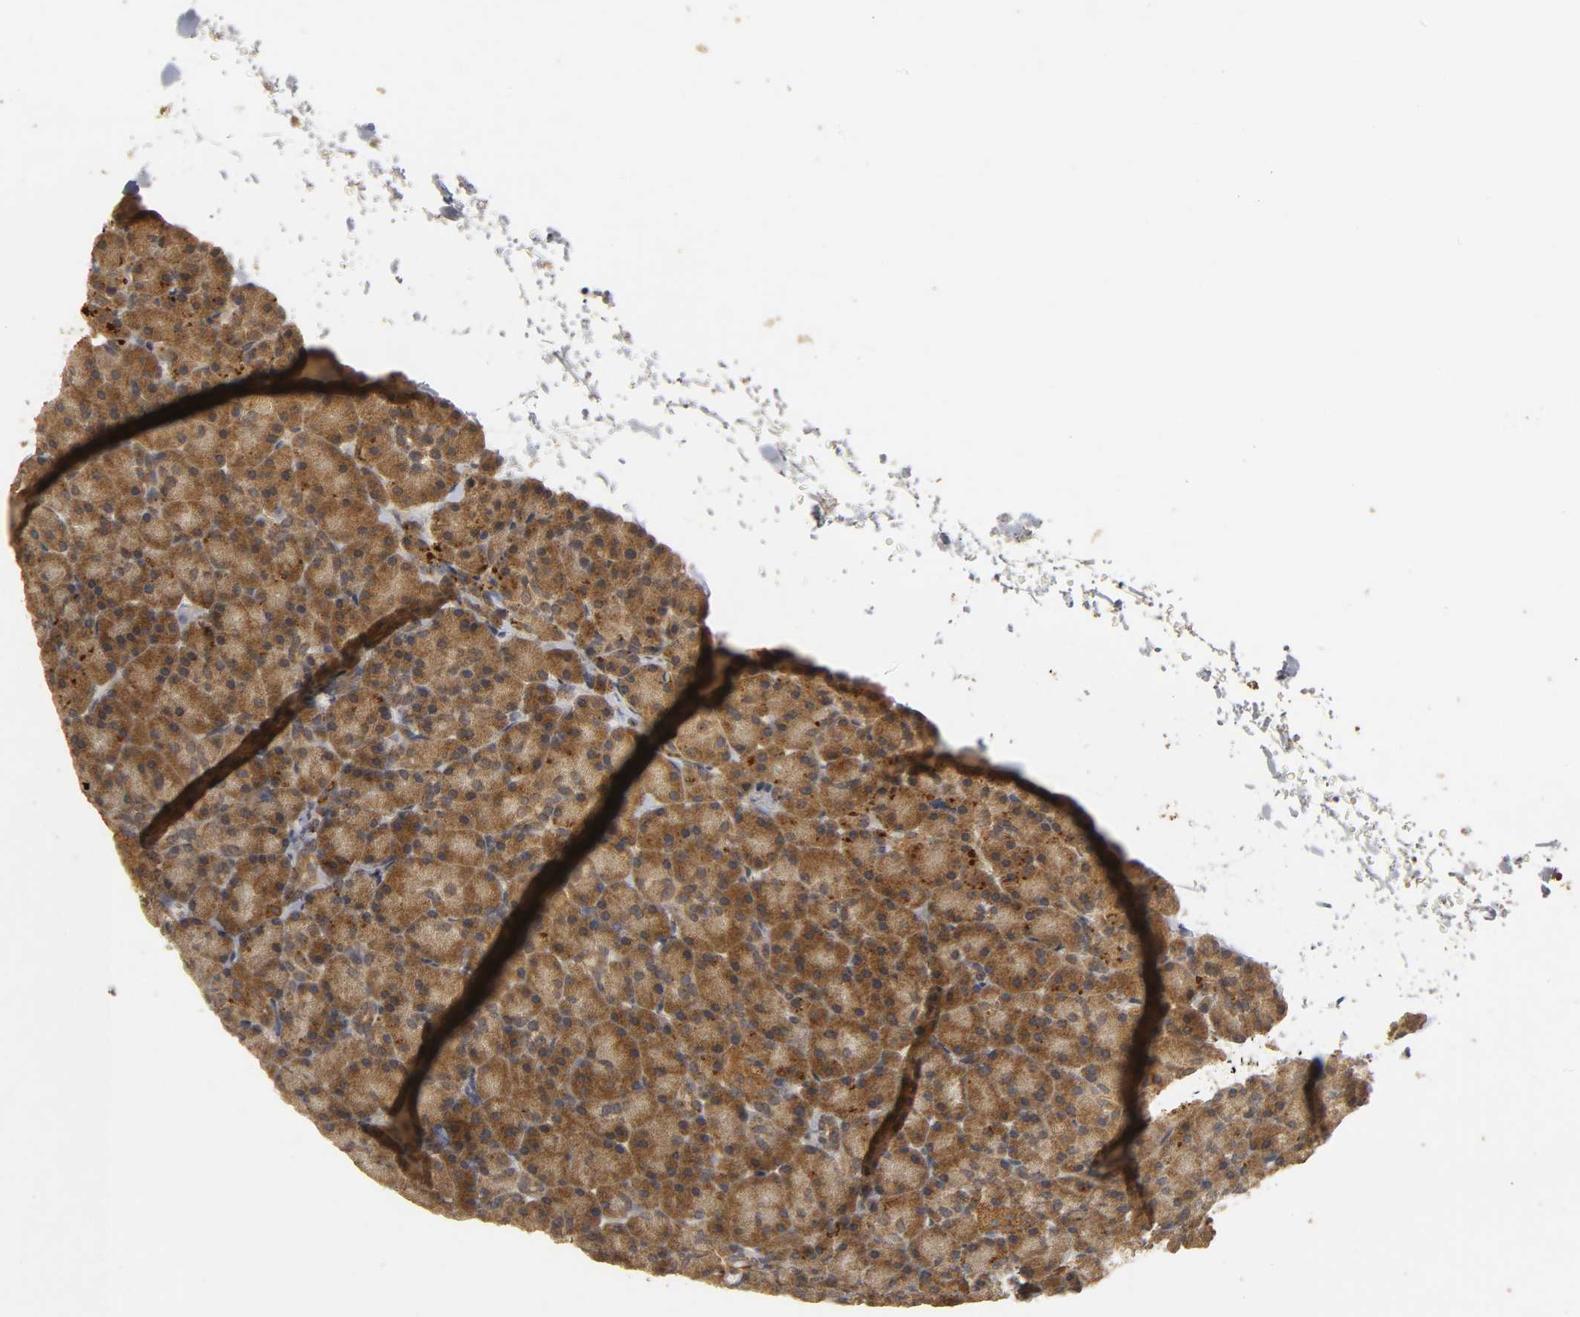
{"staining": {"intensity": "moderate", "quantity": ">75%", "location": "cytoplasmic/membranous"}, "tissue": "pancreas", "cell_type": "Exocrine glandular cells", "image_type": "normal", "snomed": [{"axis": "morphology", "description": "Normal tissue, NOS"}, {"axis": "topography", "description": "Pancreas"}], "caption": "Immunohistochemical staining of normal human pancreas displays >75% levels of moderate cytoplasmic/membranous protein staining in approximately >75% of exocrine glandular cells.", "gene": "TRAF6", "patient": {"sex": "female", "age": 43}}